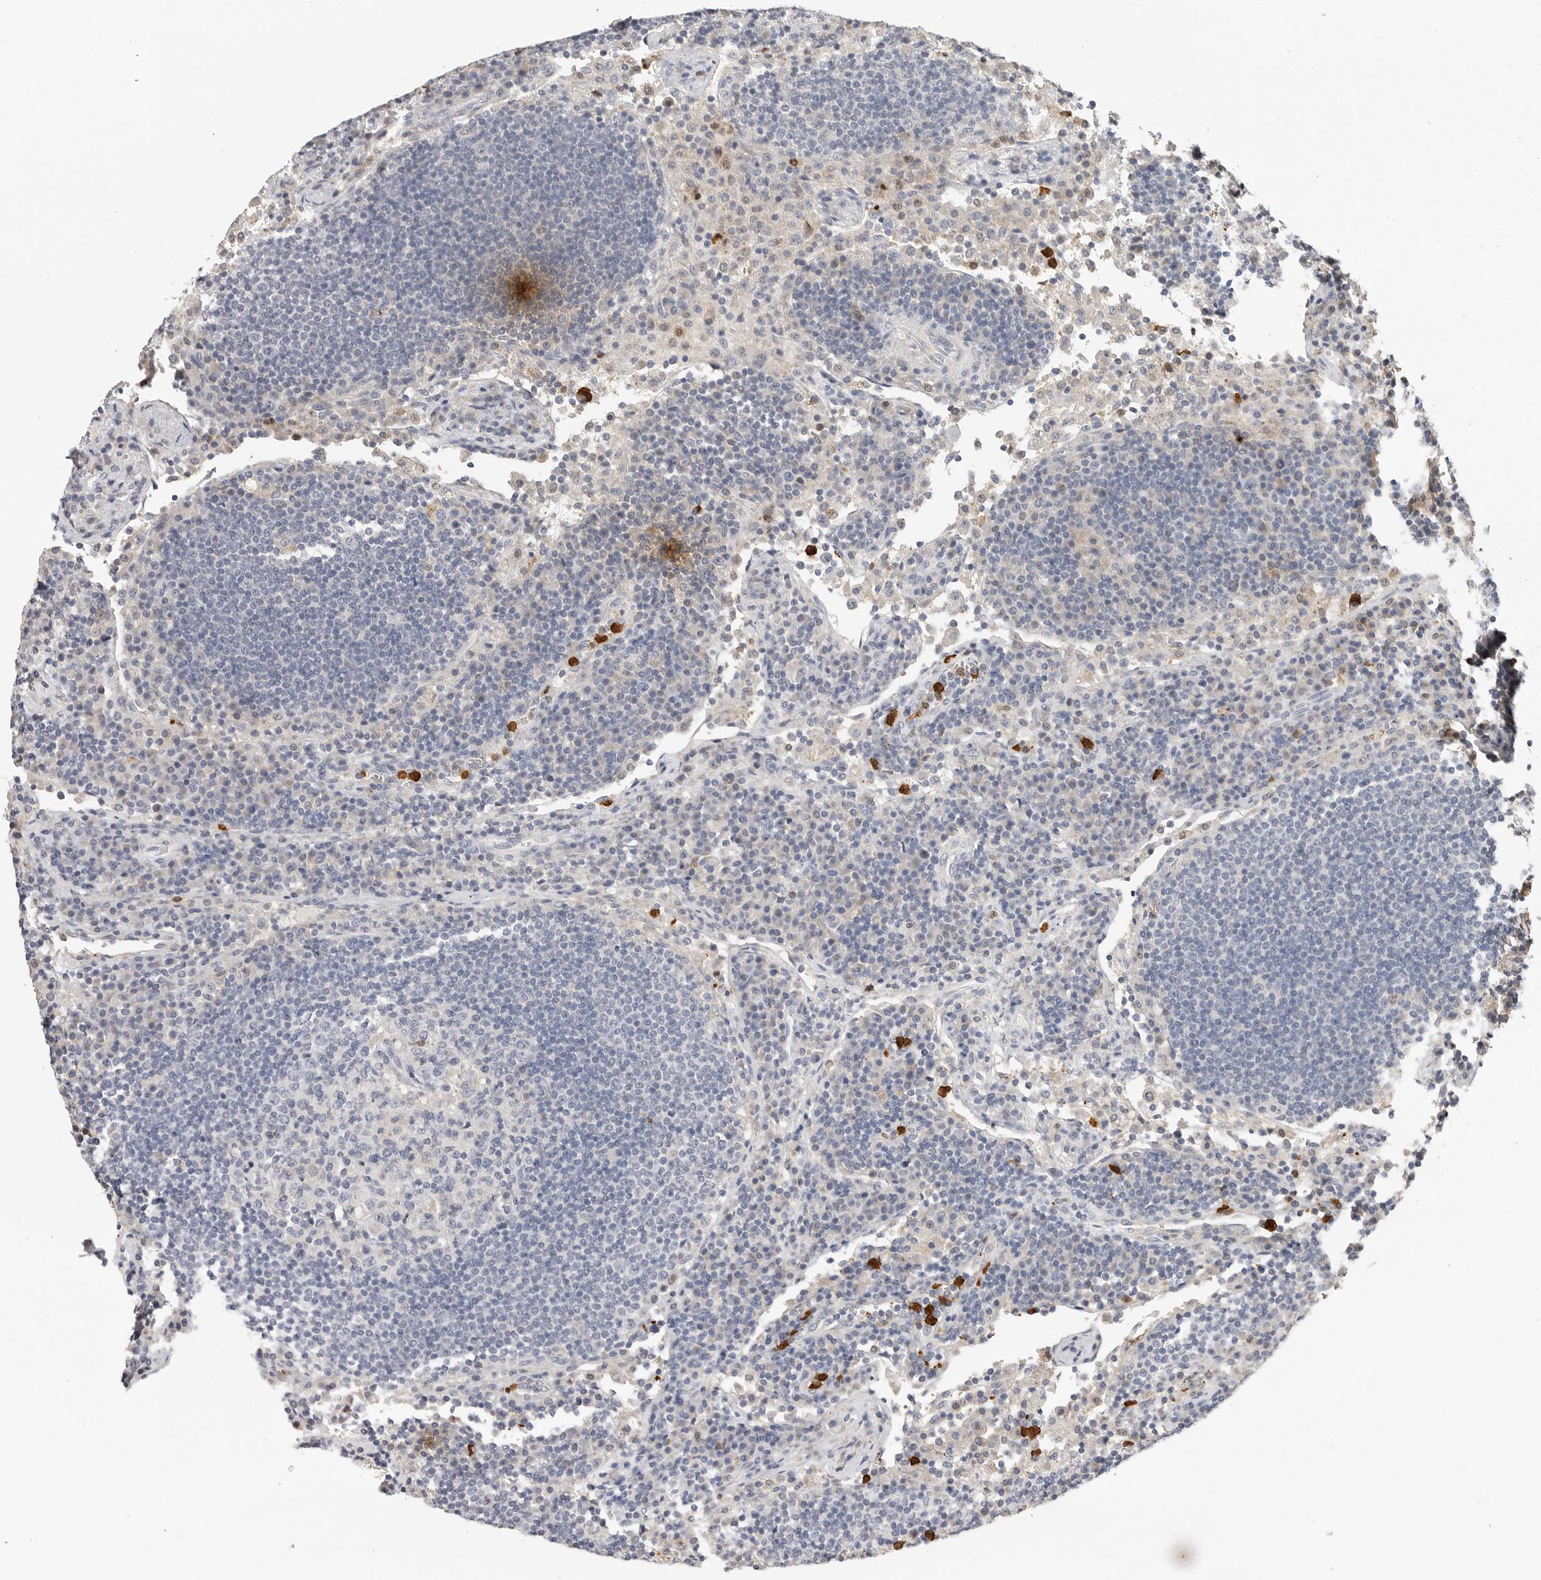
{"staining": {"intensity": "negative", "quantity": "none", "location": "none"}, "tissue": "lymph node", "cell_type": "Germinal center cells", "image_type": "normal", "snomed": [{"axis": "morphology", "description": "Normal tissue, NOS"}, {"axis": "topography", "description": "Lymph node"}], "caption": "Germinal center cells show no significant positivity in unremarkable lymph node. The staining was performed using DAB (3,3'-diaminobenzidine) to visualize the protein expression in brown, while the nuclei were stained in blue with hematoxylin (Magnification: 20x).", "gene": "LTBR", "patient": {"sex": "female", "age": 53}}